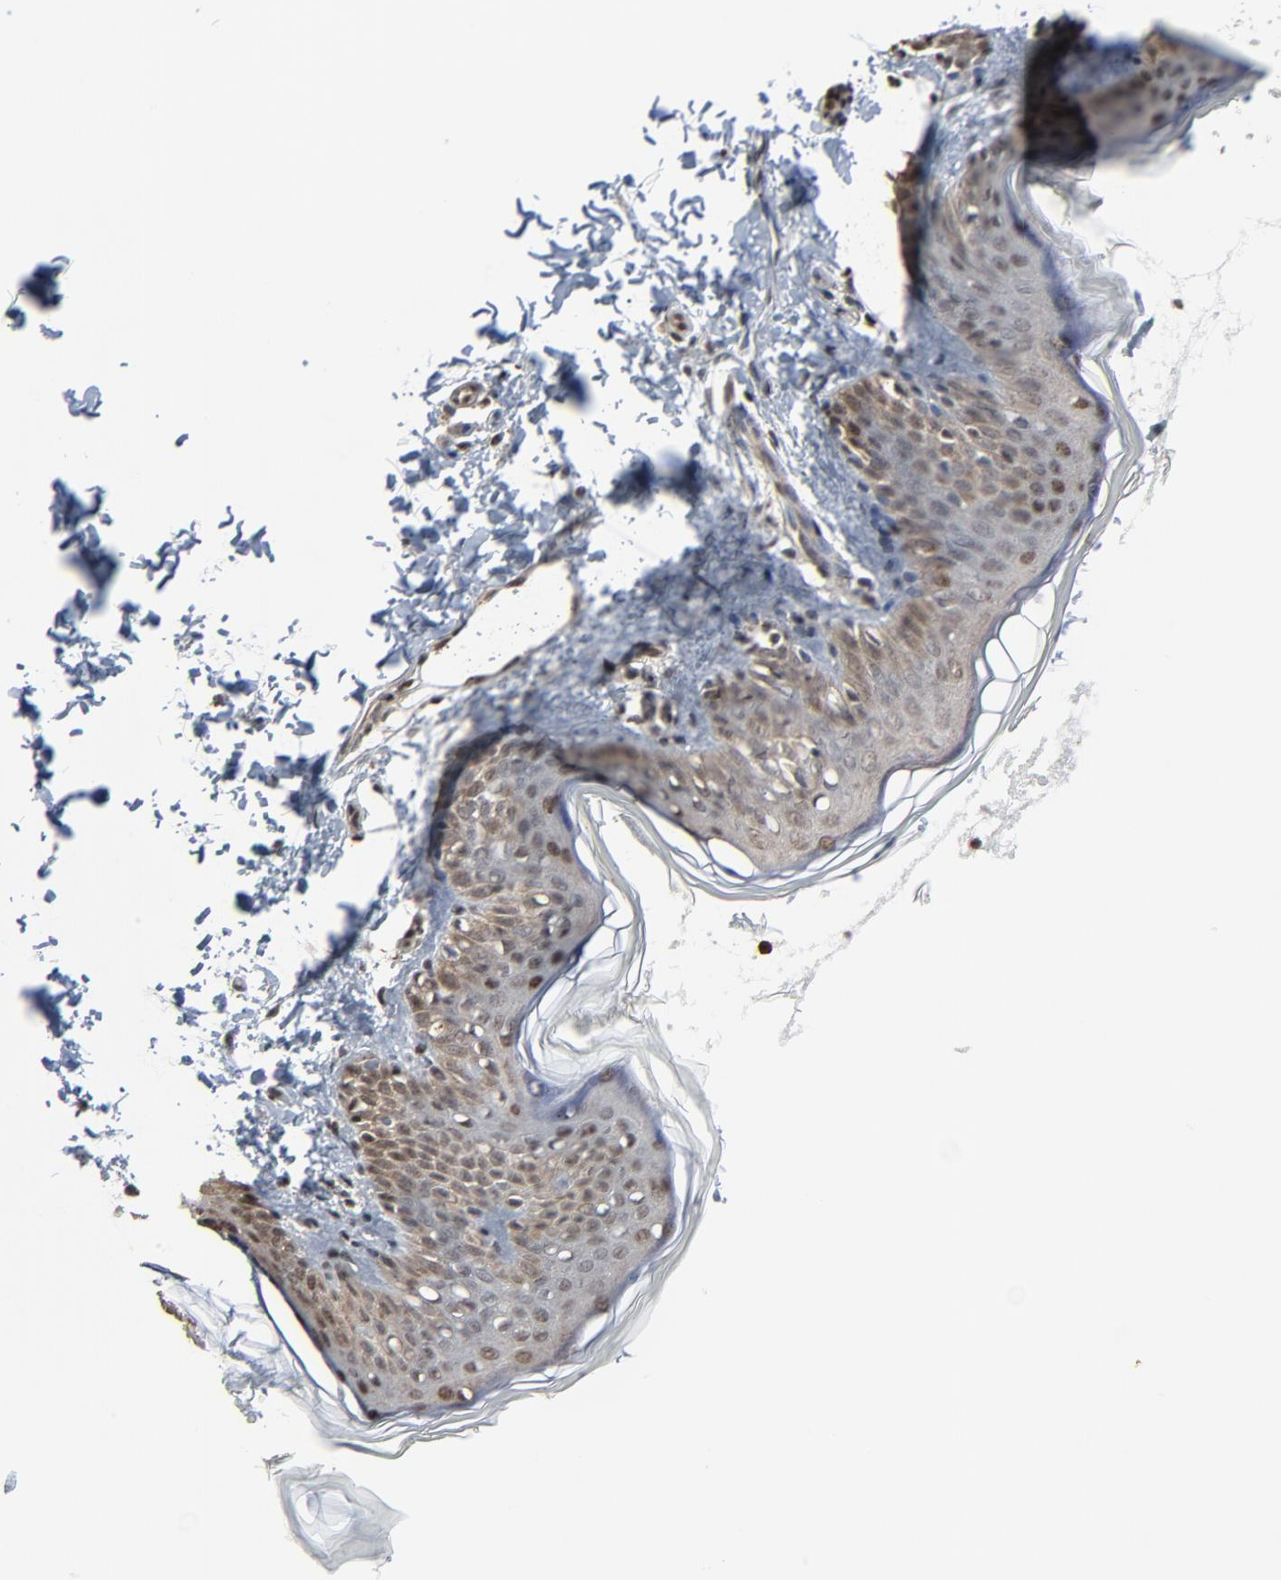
{"staining": {"intensity": "moderate", "quantity": ">75%", "location": "nuclear"}, "tissue": "skin", "cell_type": "Fibroblasts", "image_type": "normal", "snomed": [{"axis": "morphology", "description": "Normal tissue, NOS"}, {"axis": "topography", "description": "Skin"}], "caption": "Moderate nuclear positivity is identified in about >75% of fibroblasts in benign skin.", "gene": "MEIS2", "patient": {"sex": "female", "age": 4}}